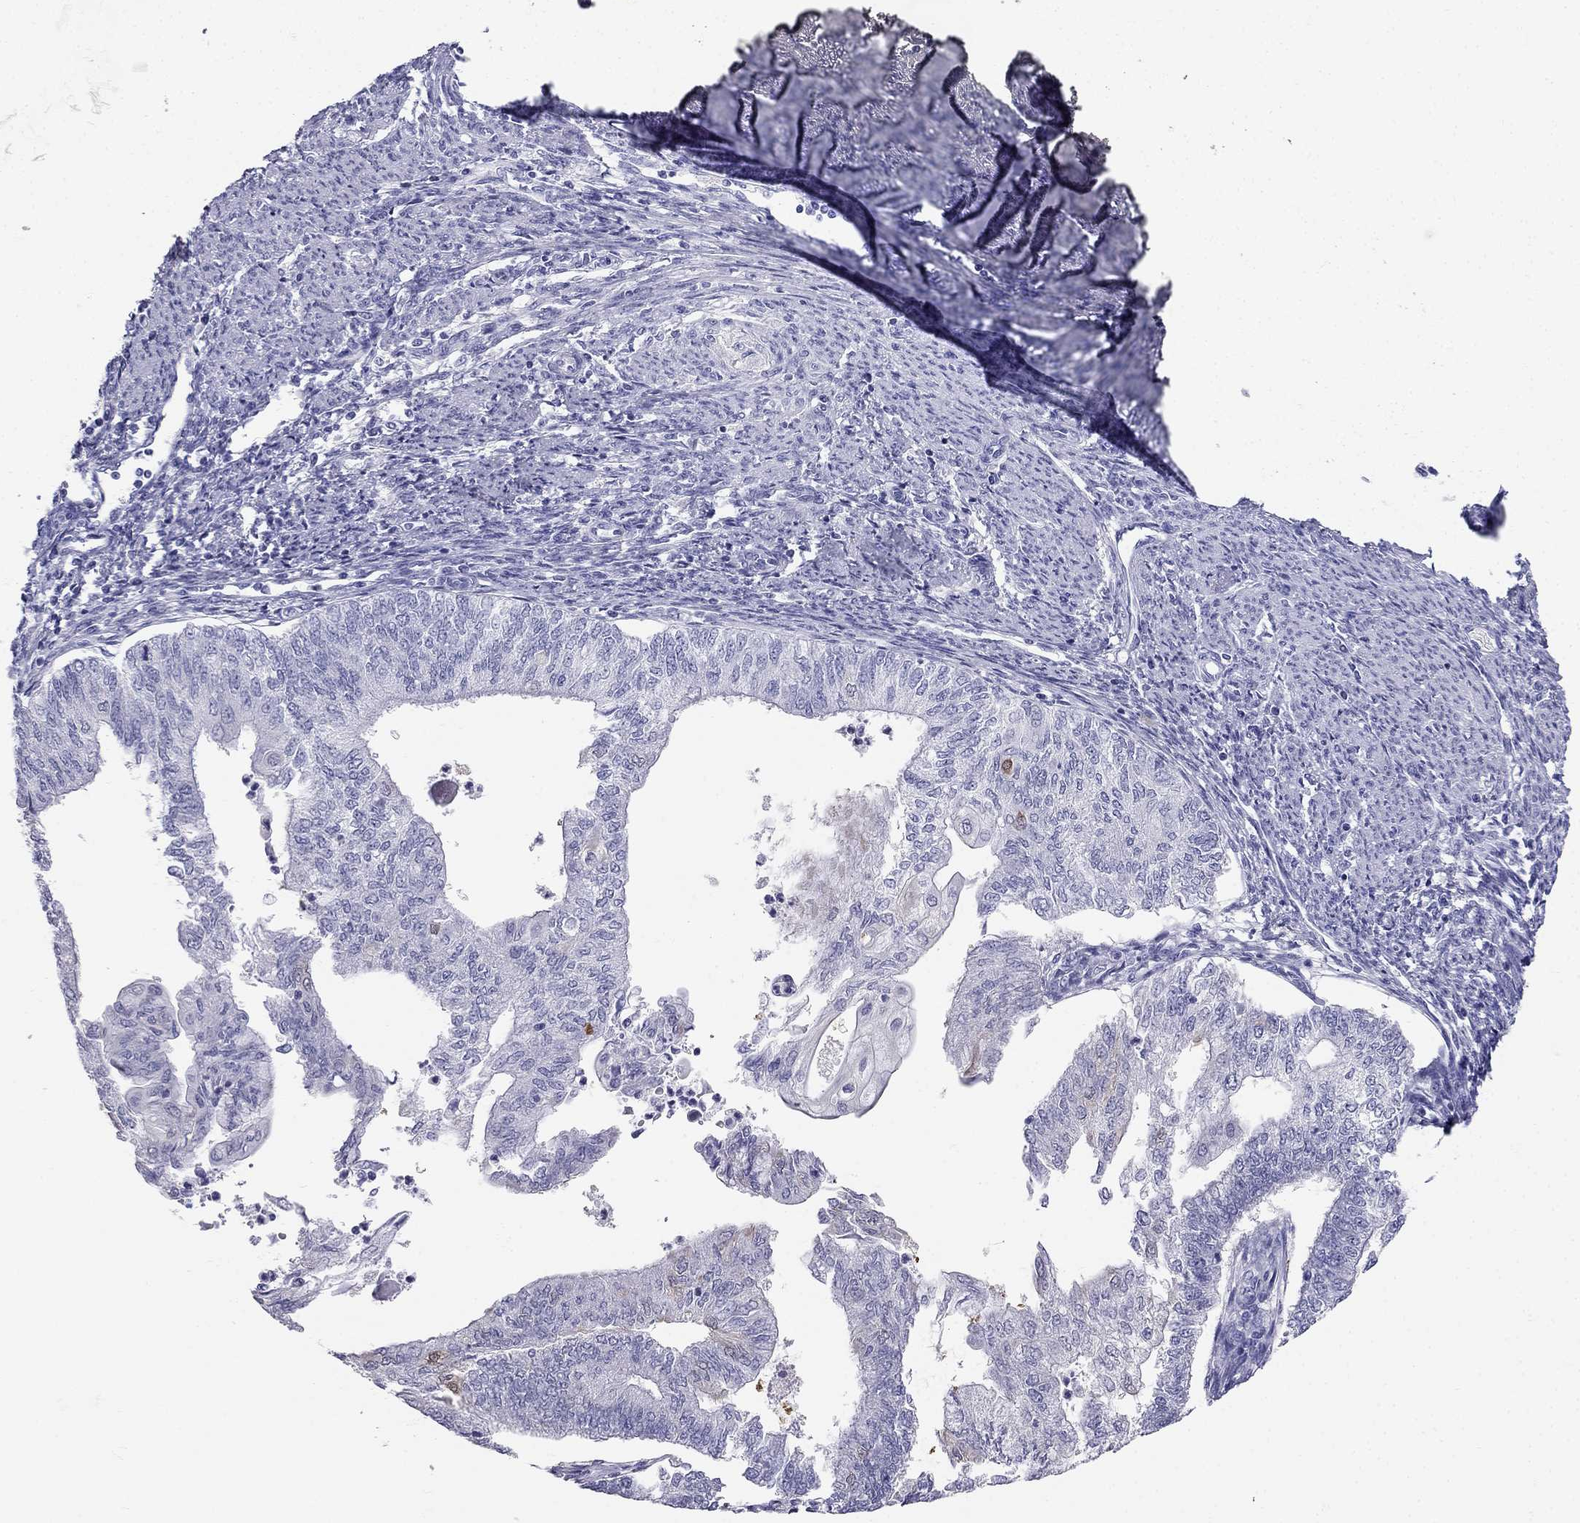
{"staining": {"intensity": "negative", "quantity": "none", "location": "none"}, "tissue": "endometrial cancer", "cell_type": "Tumor cells", "image_type": "cancer", "snomed": [{"axis": "morphology", "description": "Adenocarcinoma, NOS"}, {"axis": "topography", "description": "Endometrium"}], "caption": "There is no significant staining in tumor cells of endometrial cancer. (DAB (3,3'-diaminobenzidine) IHC visualized using brightfield microscopy, high magnification).", "gene": "RFLNA", "patient": {"sex": "female", "age": 59}}